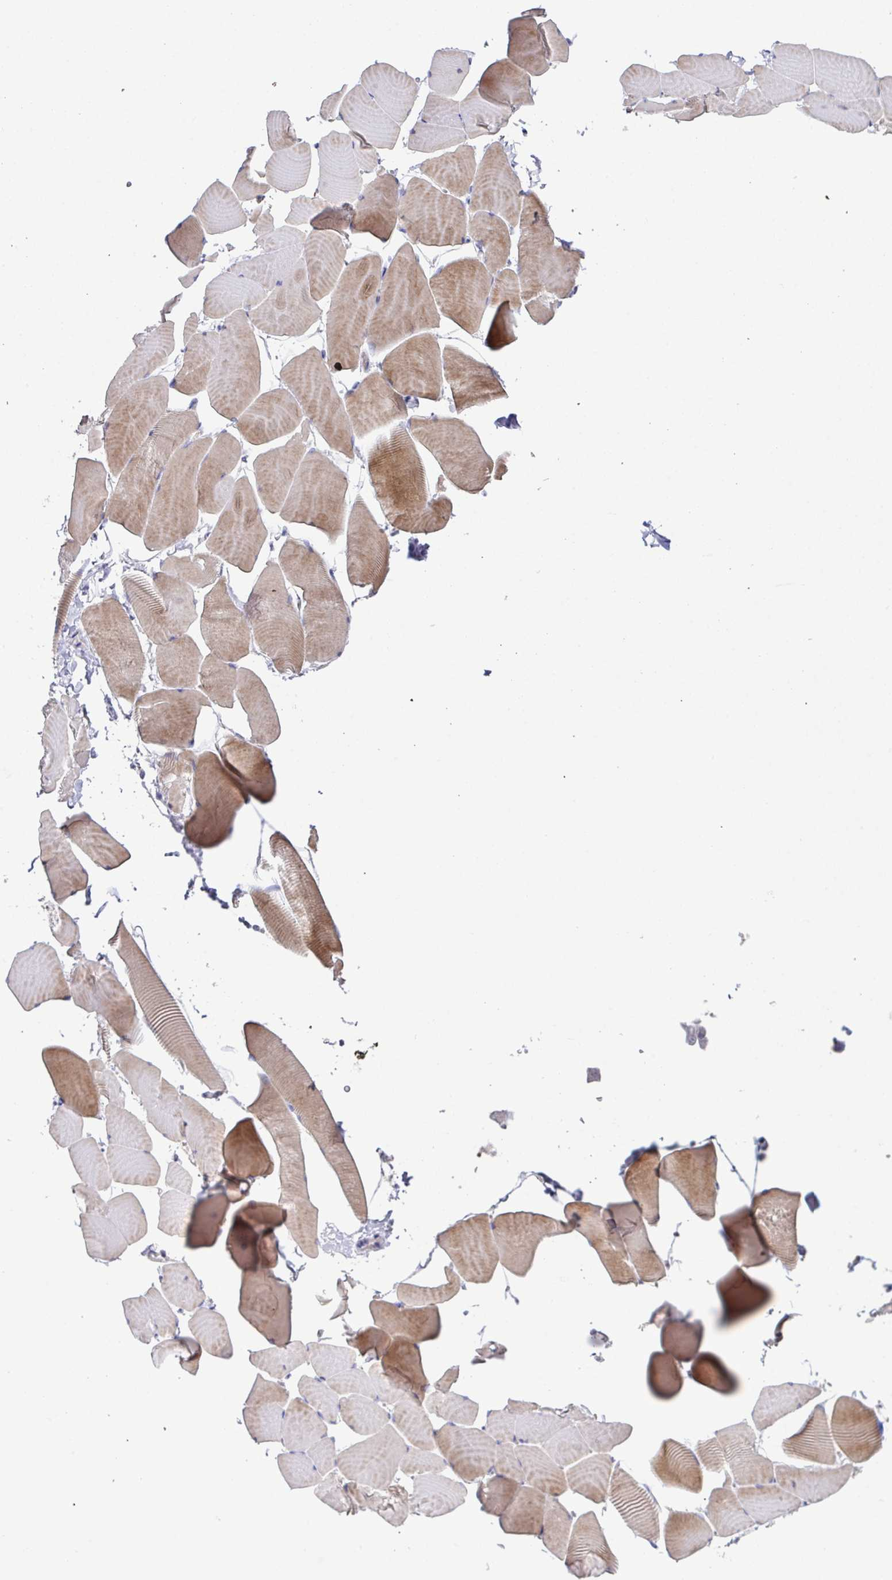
{"staining": {"intensity": "weak", "quantity": "25%-75%", "location": "cytoplasmic/membranous"}, "tissue": "skeletal muscle", "cell_type": "Myocytes", "image_type": "normal", "snomed": [{"axis": "morphology", "description": "Normal tissue, NOS"}, {"axis": "topography", "description": "Skeletal muscle"}], "caption": "Skeletal muscle stained with DAB (3,3'-diaminobenzidine) IHC demonstrates low levels of weak cytoplasmic/membranous staining in approximately 25%-75% of myocytes. (DAB (3,3'-diaminobenzidine) = brown stain, brightfield microscopy at high magnification).", "gene": "CFAP97D1", "patient": {"sex": "male", "age": 25}}